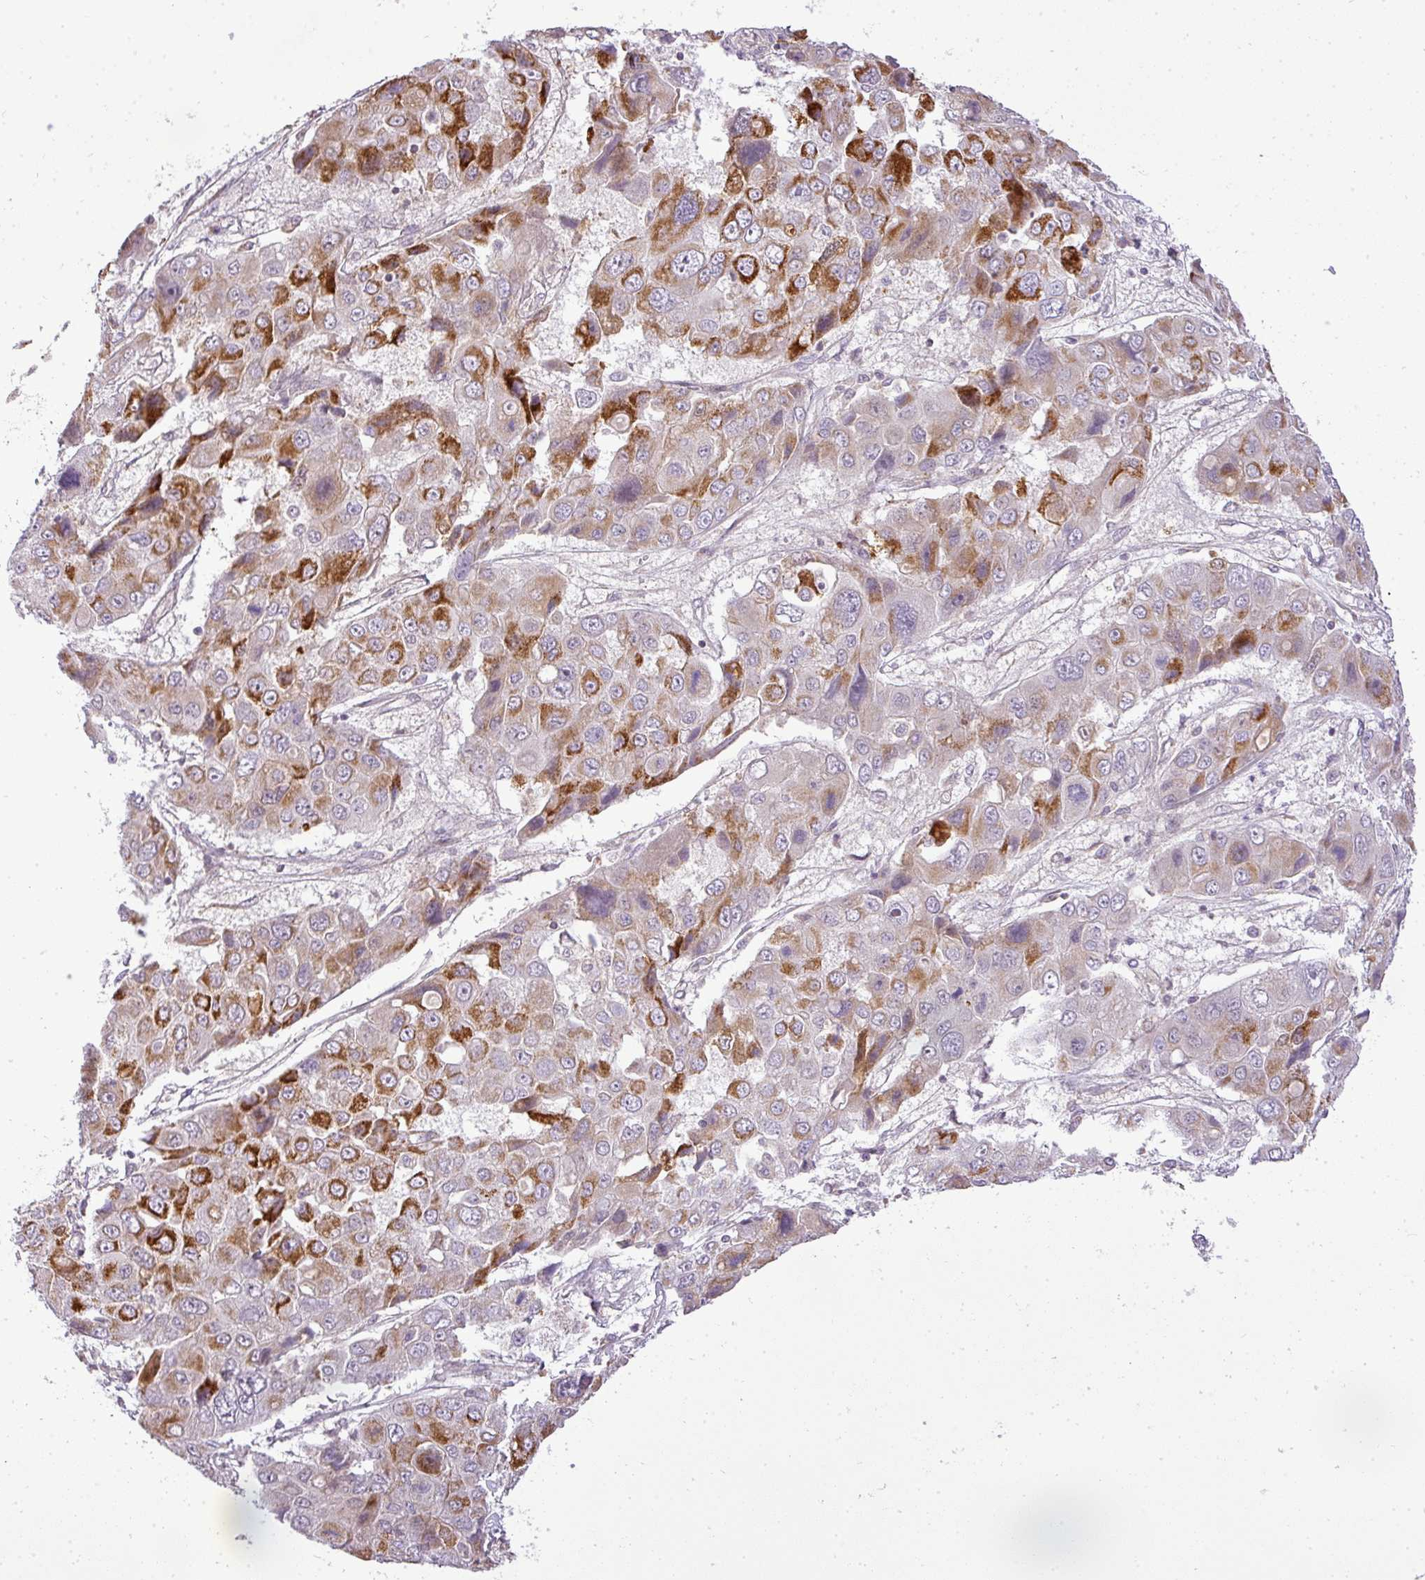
{"staining": {"intensity": "moderate", "quantity": "25%-75%", "location": "cytoplasmic/membranous"}, "tissue": "liver cancer", "cell_type": "Tumor cells", "image_type": "cancer", "snomed": [{"axis": "morphology", "description": "Cholangiocarcinoma"}, {"axis": "topography", "description": "Liver"}], "caption": "Protein expression analysis of liver cholangiocarcinoma shows moderate cytoplasmic/membranous positivity in approximately 25%-75% of tumor cells.", "gene": "ZDHHC1", "patient": {"sex": "male", "age": 67}}